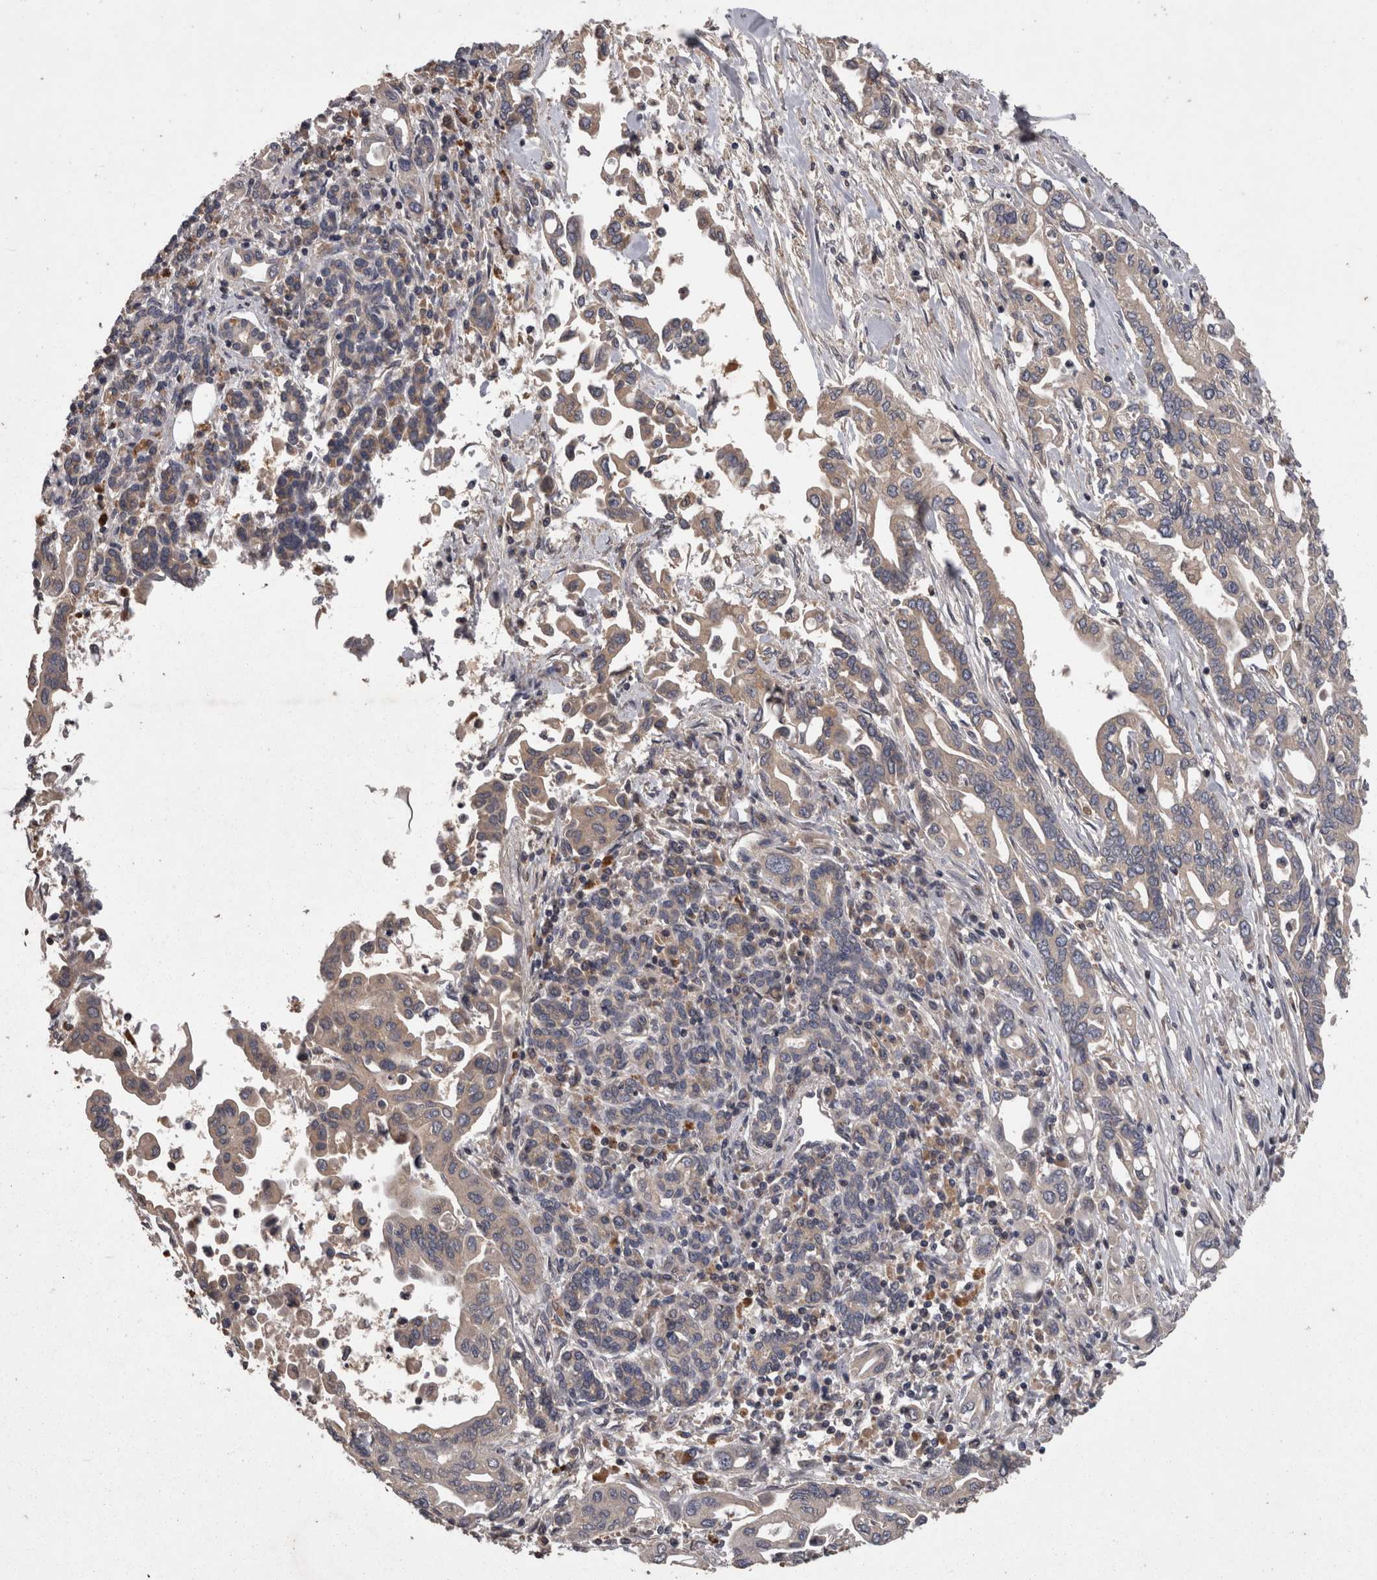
{"staining": {"intensity": "weak", "quantity": "<25%", "location": "cytoplasmic/membranous"}, "tissue": "pancreatic cancer", "cell_type": "Tumor cells", "image_type": "cancer", "snomed": [{"axis": "morphology", "description": "Adenocarcinoma, NOS"}, {"axis": "topography", "description": "Pancreas"}], "caption": "Tumor cells show no significant expression in pancreatic cancer.", "gene": "PCM1", "patient": {"sex": "female", "age": 57}}